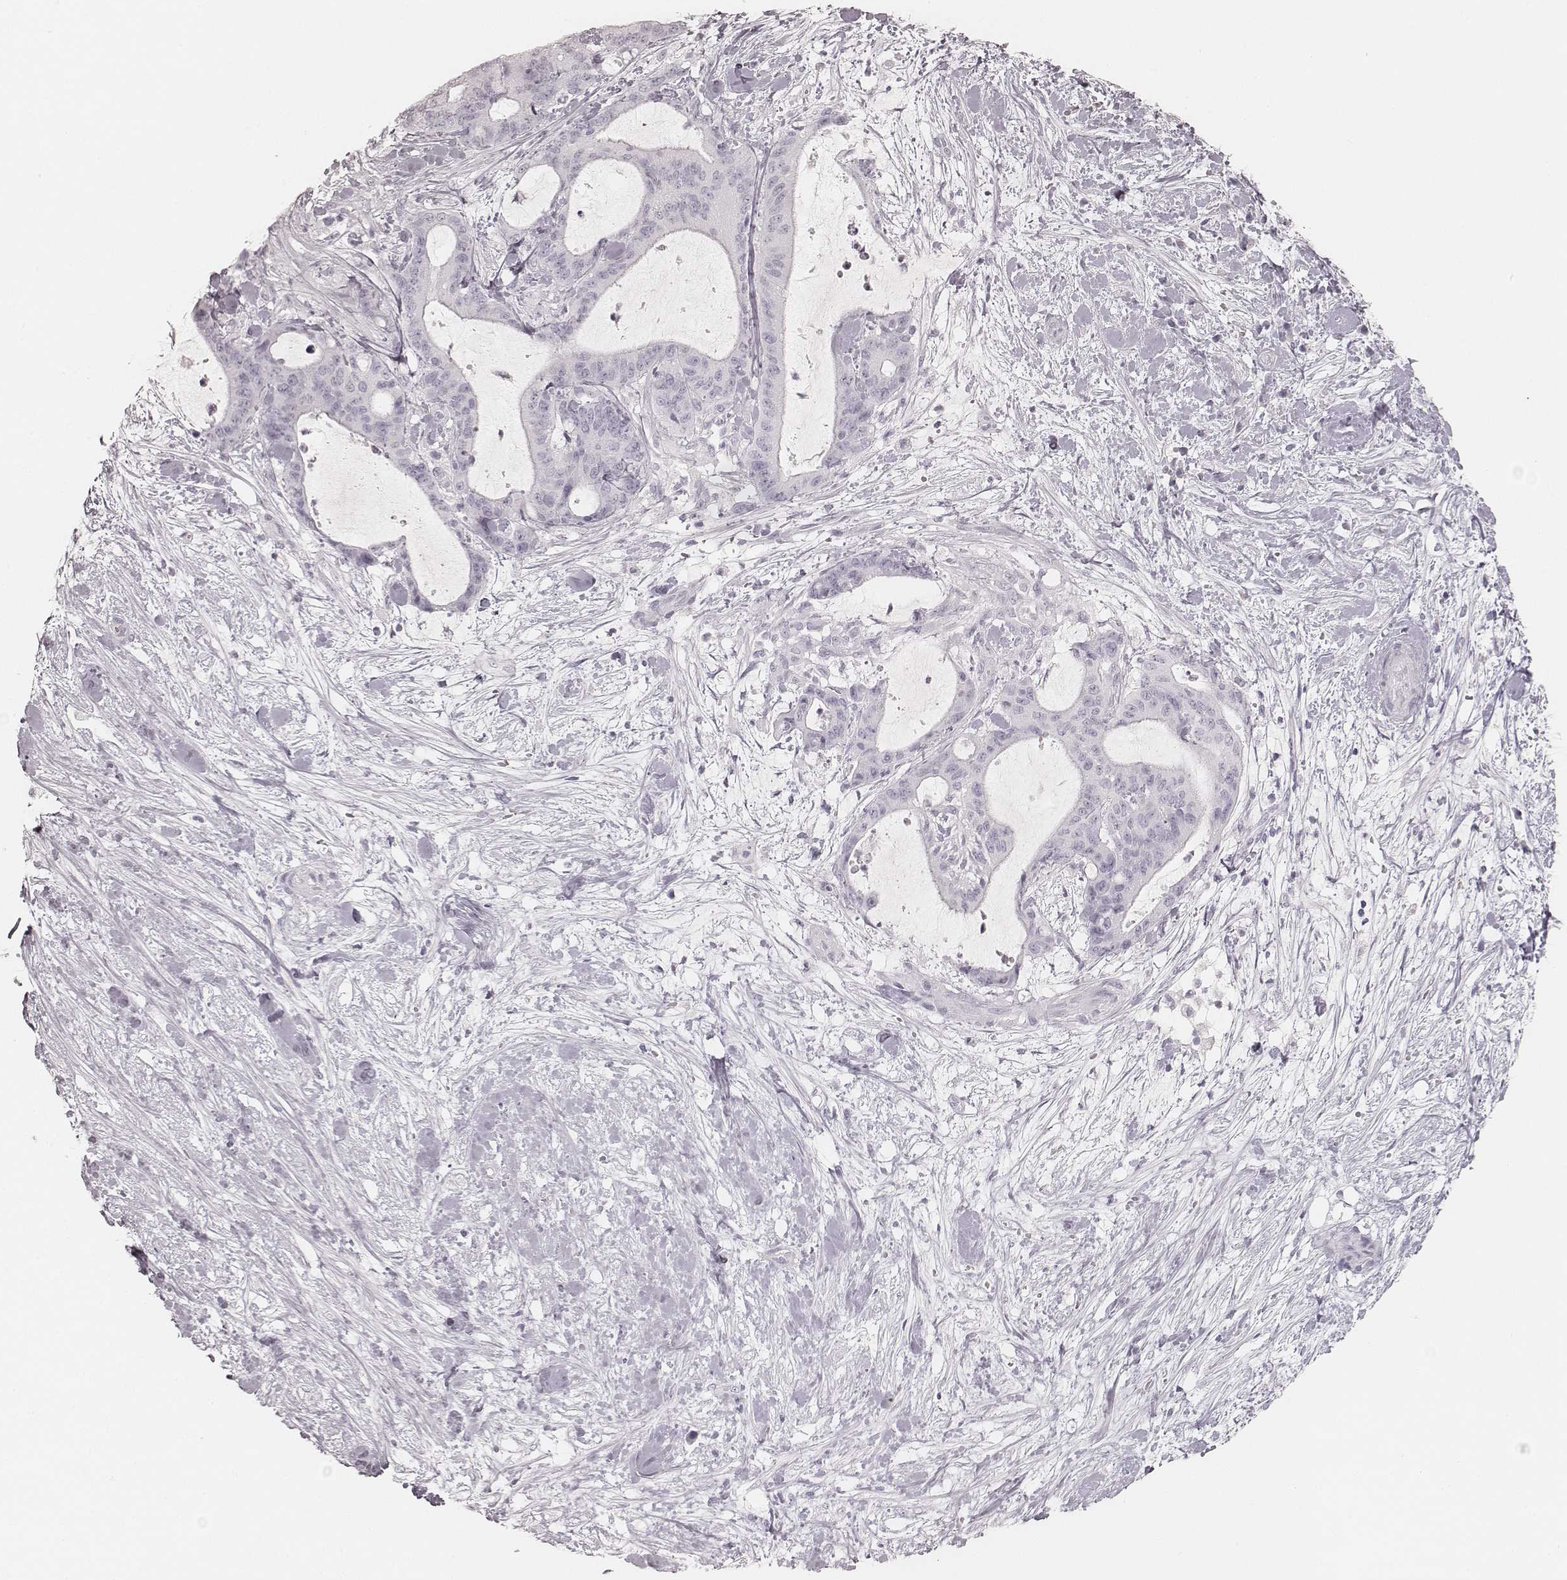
{"staining": {"intensity": "negative", "quantity": "none", "location": "none"}, "tissue": "liver cancer", "cell_type": "Tumor cells", "image_type": "cancer", "snomed": [{"axis": "morphology", "description": "Cholangiocarcinoma"}, {"axis": "topography", "description": "Liver"}], "caption": "Tumor cells are negative for brown protein staining in liver cancer.", "gene": "KRT31", "patient": {"sex": "female", "age": 73}}